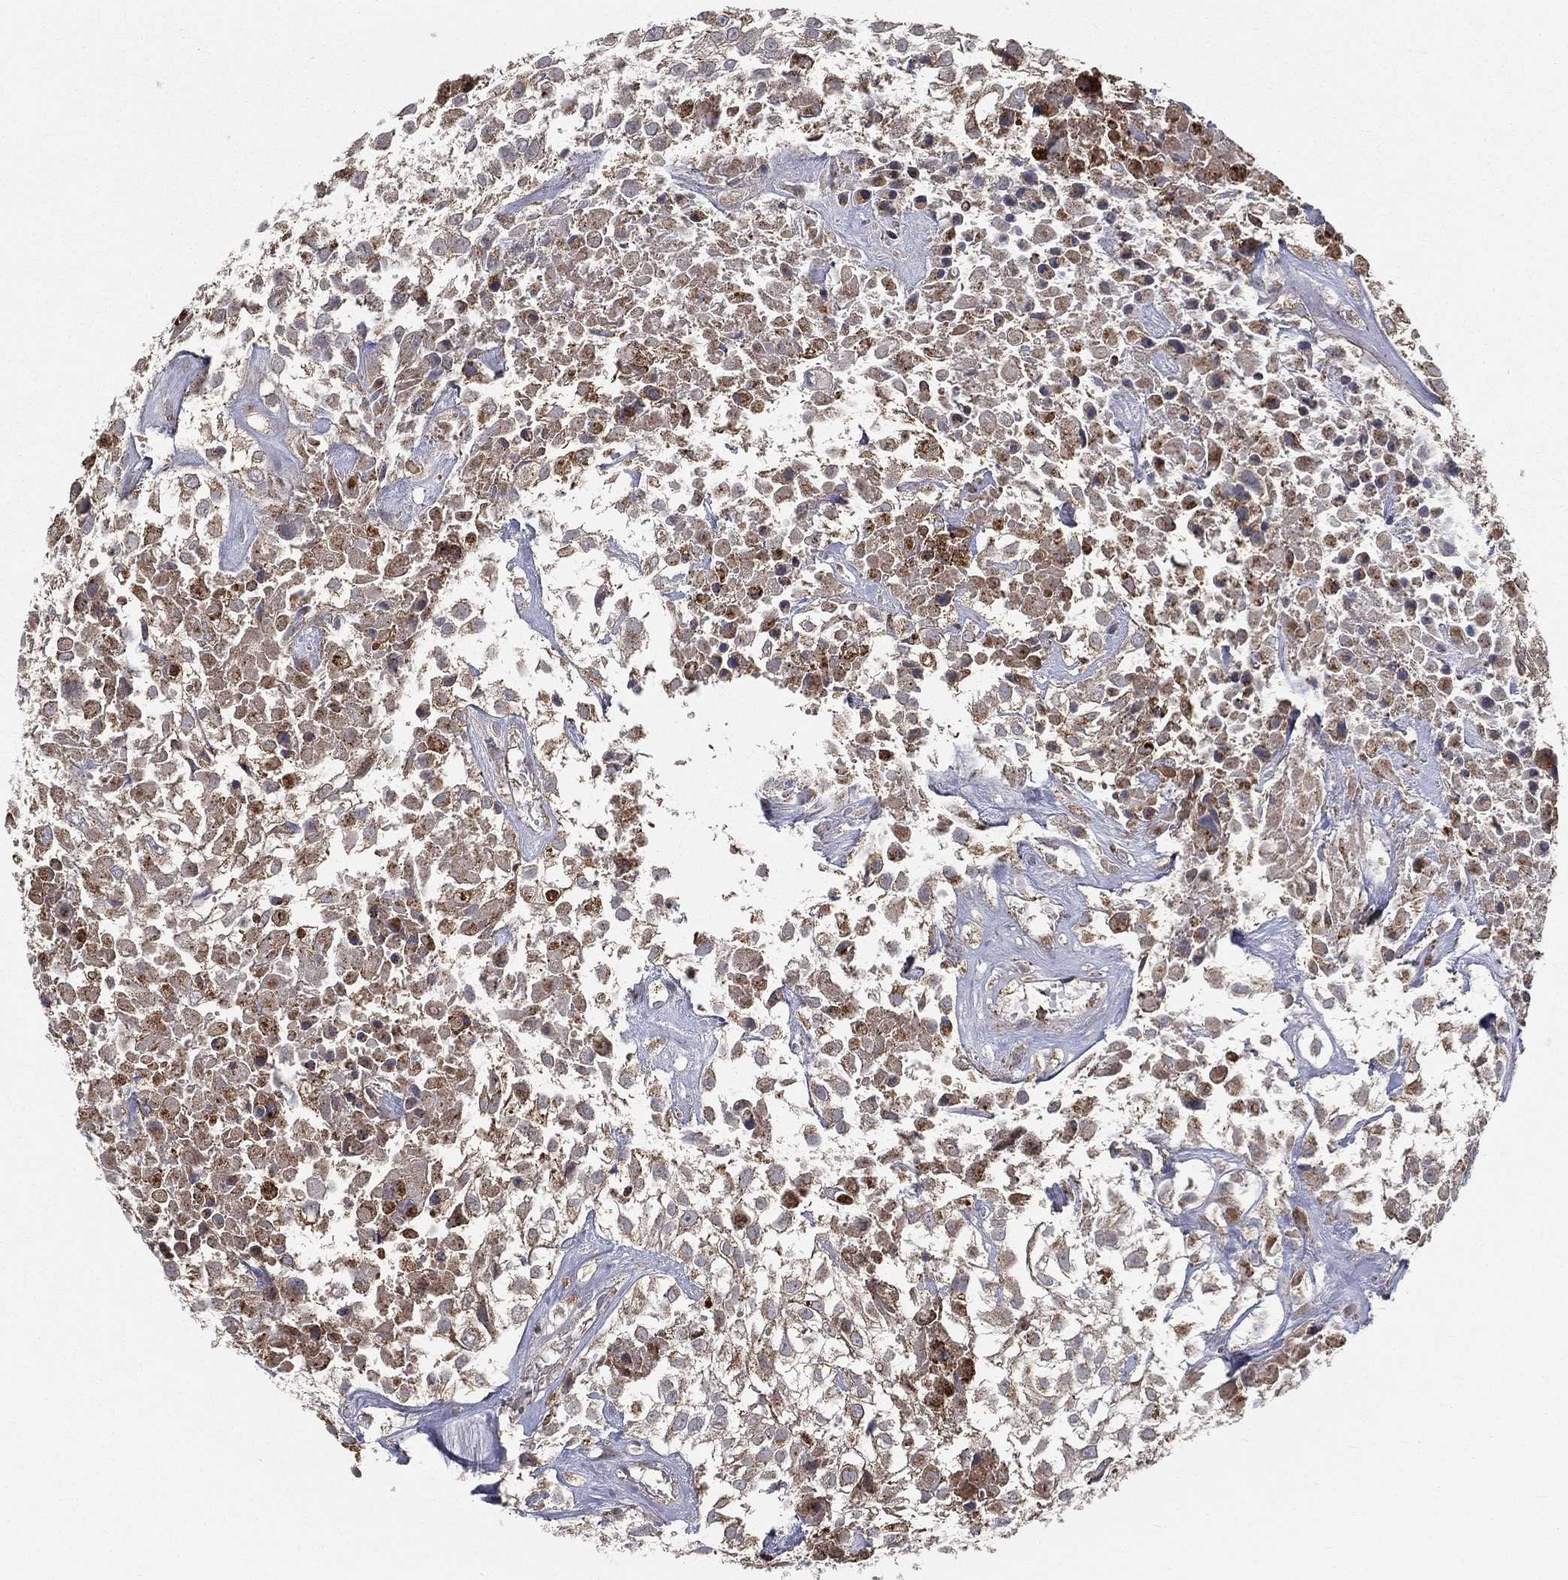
{"staining": {"intensity": "moderate", "quantity": "25%-75%", "location": "cytoplasmic/membranous"}, "tissue": "urothelial cancer", "cell_type": "Tumor cells", "image_type": "cancer", "snomed": [{"axis": "morphology", "description": "Urothelial carcinoma, High grade"}, {"axis": "topography", "description": "Urinary bladder"}], "caption": "A brown stain labels moderate cytoplasmic/membranous positivity of a protein in urothelial cancer tumor cells.", "gene": "RIN3", "patient": {"sex": "male", "age": 56}}